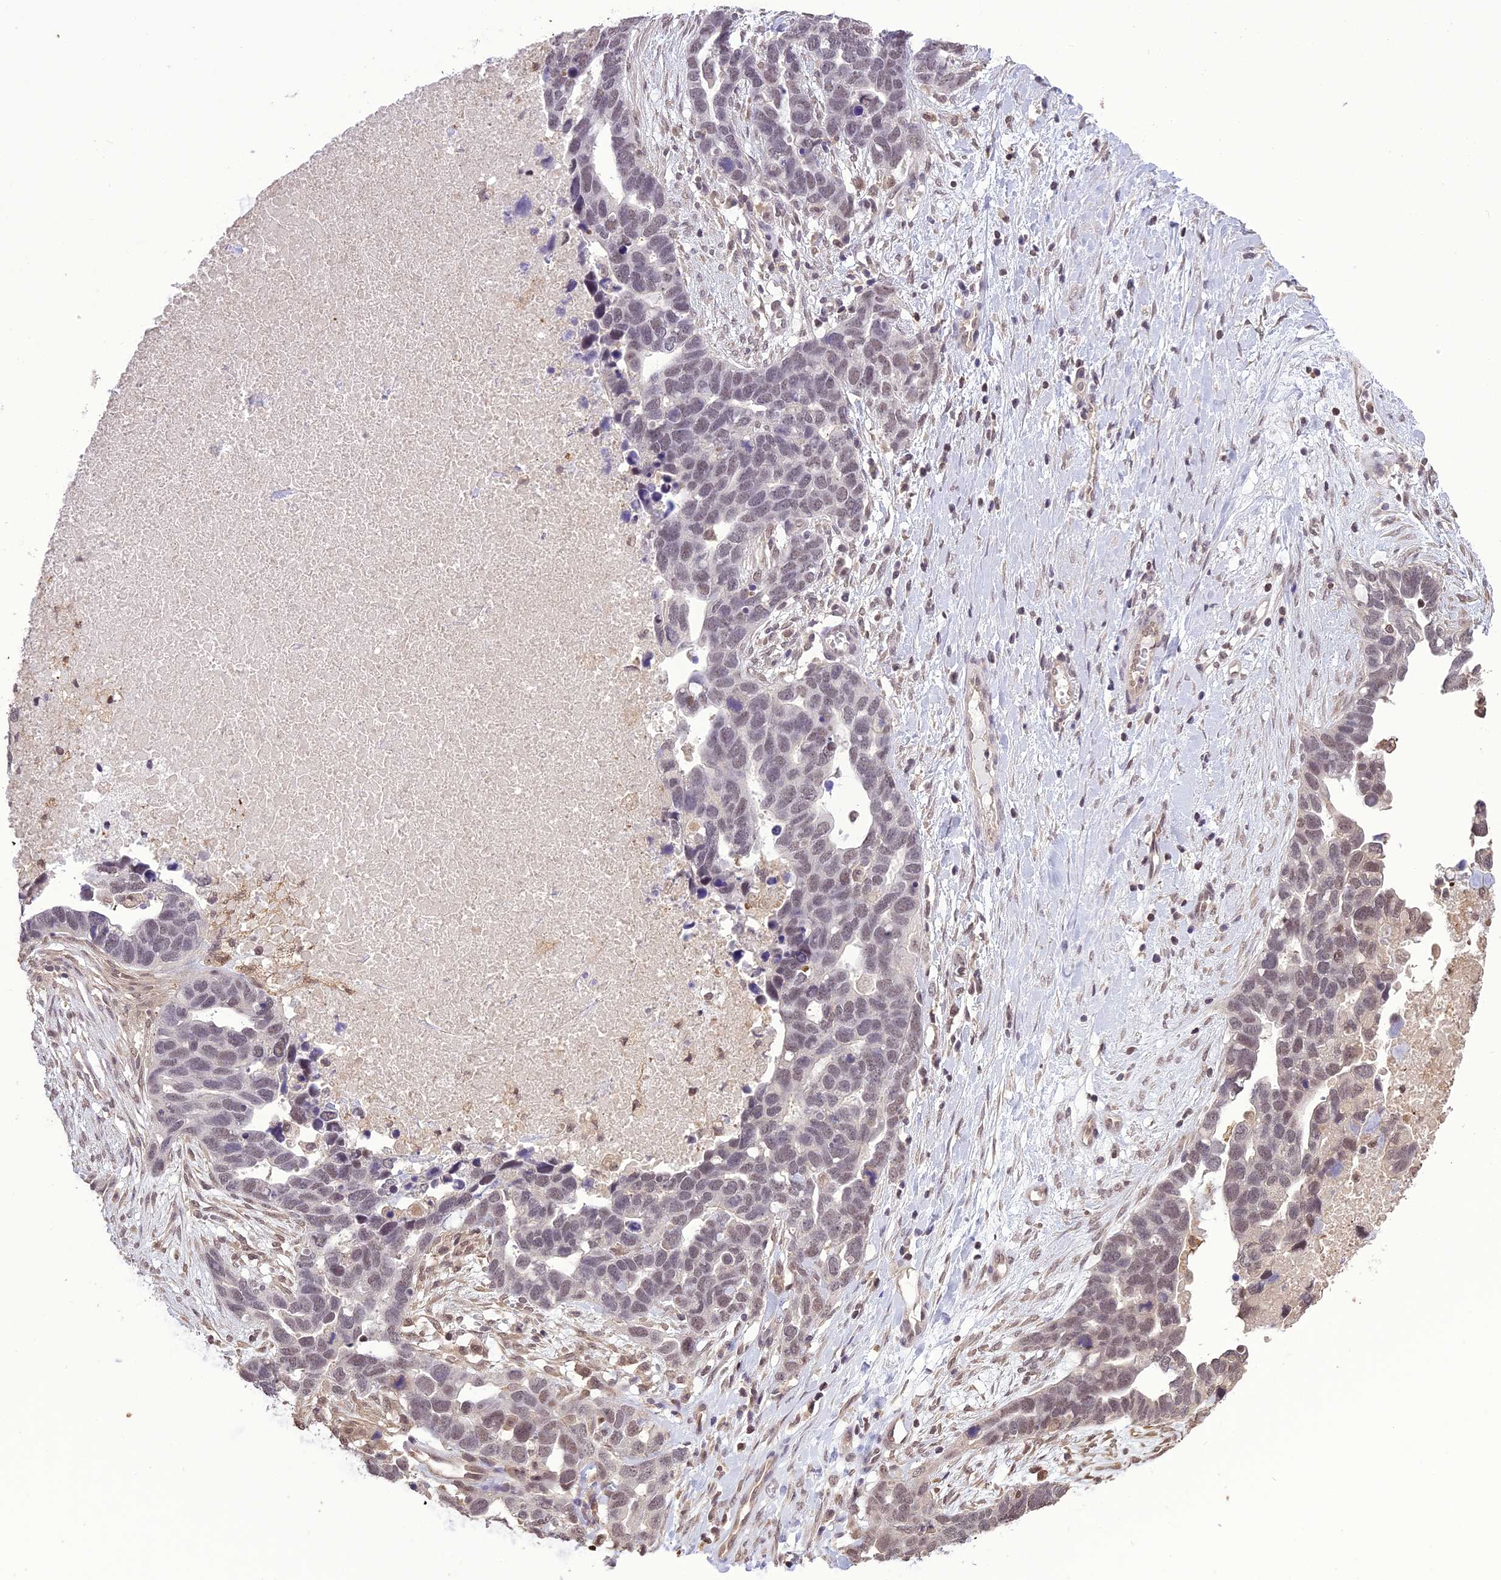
{"staining": {"intensity": "weak", "quantity": ">75%", "location": "nuclear"}, "tissue": "ovarian cancer", "cell_type": "Tumor cells", "image_type": "cancer", "snomed": [{"axis": "morphology", "description": "Cystadenocarcinoma, serous, NOS"}, {"axis": "topography", "description": "Ovary"}], "caption": "Serous cystadenocarcinoma (ovarian) stained with a brown dye shows weak nuclear positive positivity in approximately >75% of tumor cells.", "gene": "TIGD7", "patient": {"sex": "female", "age": 54}}